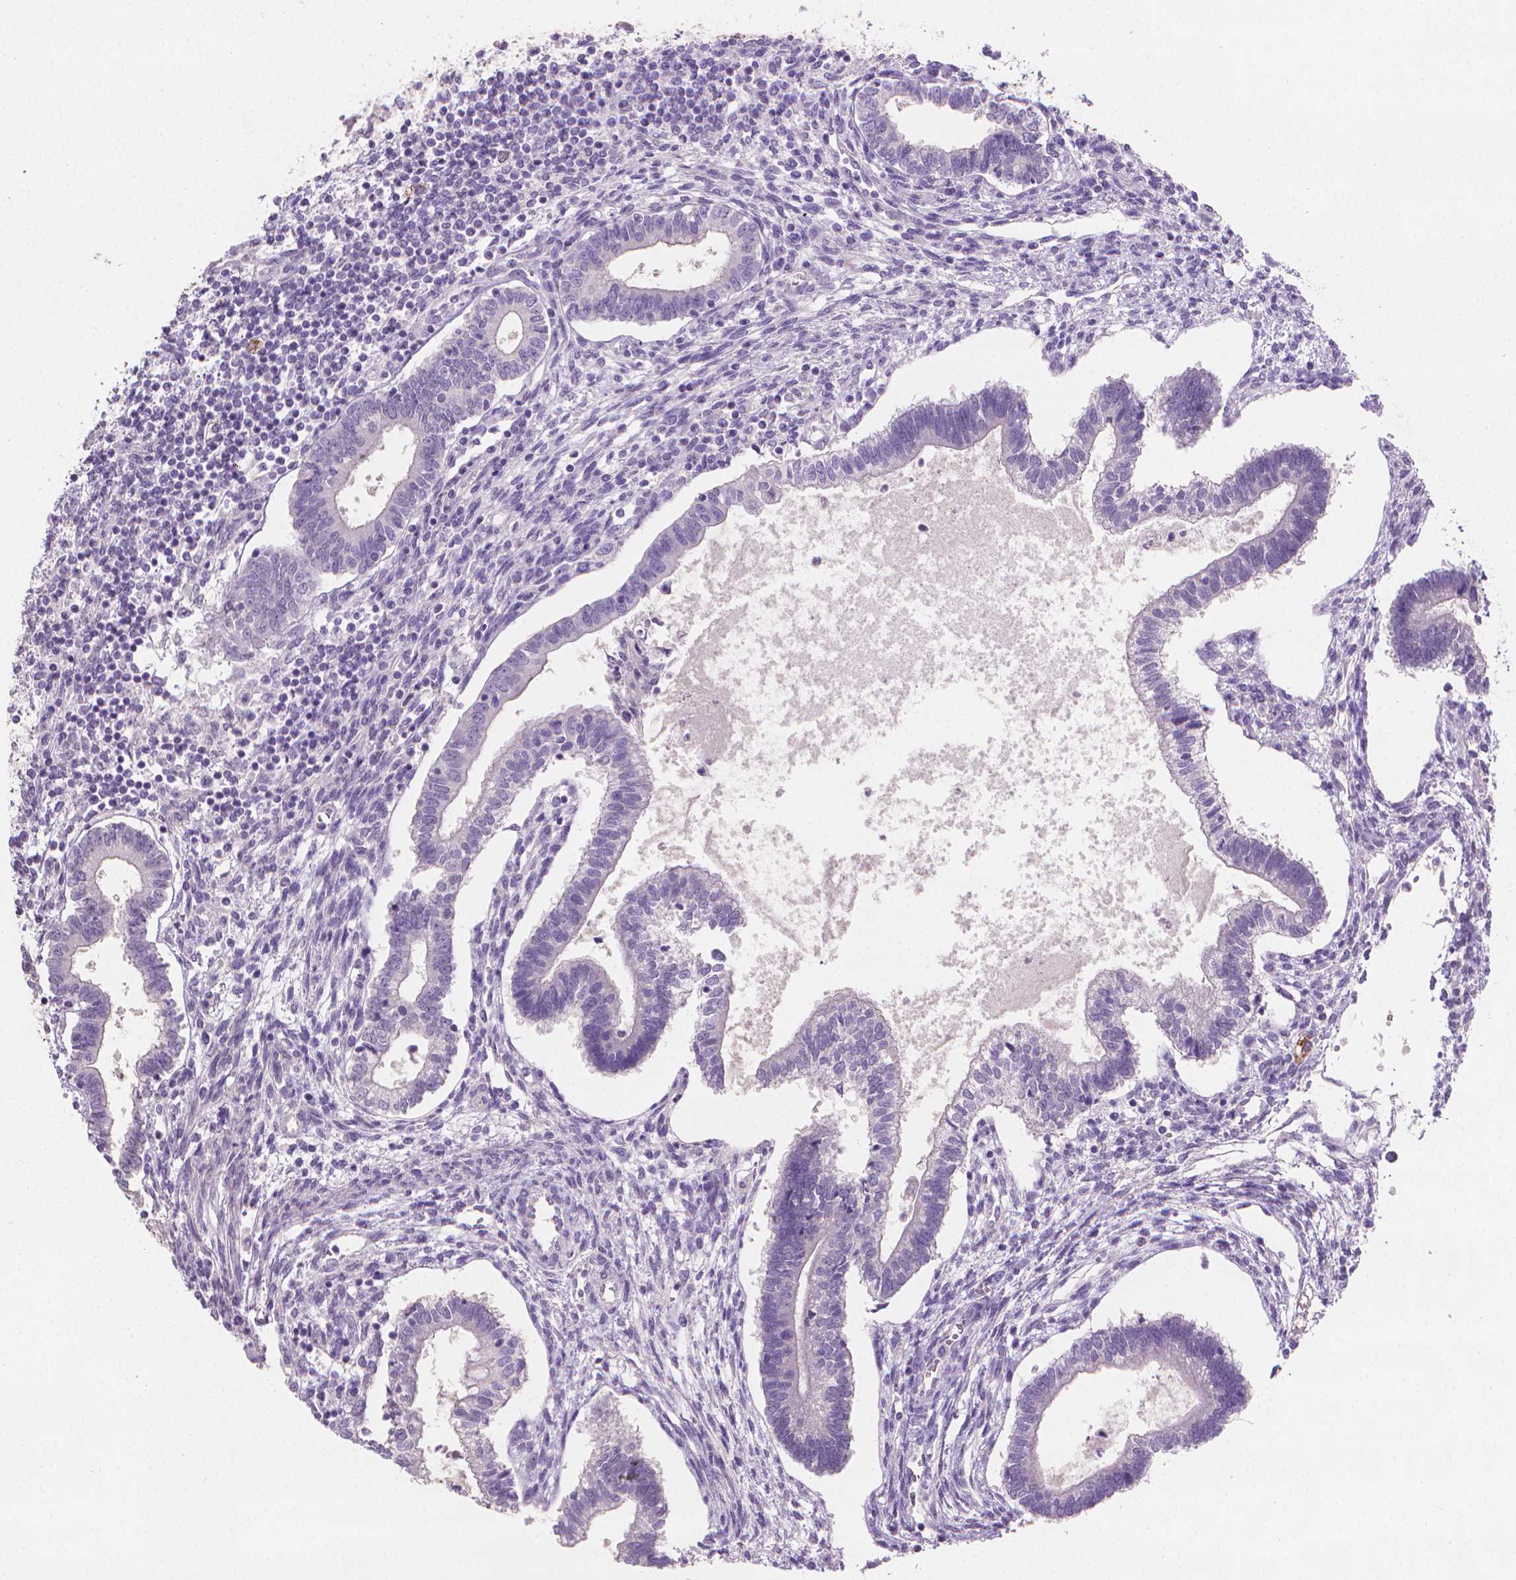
{"staining": {"intensity": "negative", "quantity": "none", "location": "none"}, "tissue": "testis cancer", "cell_type": "Tumor cells", "image_type": "cancer", "snomed": [{"axis": "morphology", "description": "Carcinoma, Embryonal, NOS"}, {"axis": "topography", "description": "Testis"}], "caption": "Protein analysis of testis cancer reveals no significant staining in tumor cells.", "gene": "TNNI2", "patient": {"sex": "male", "age": 37}}